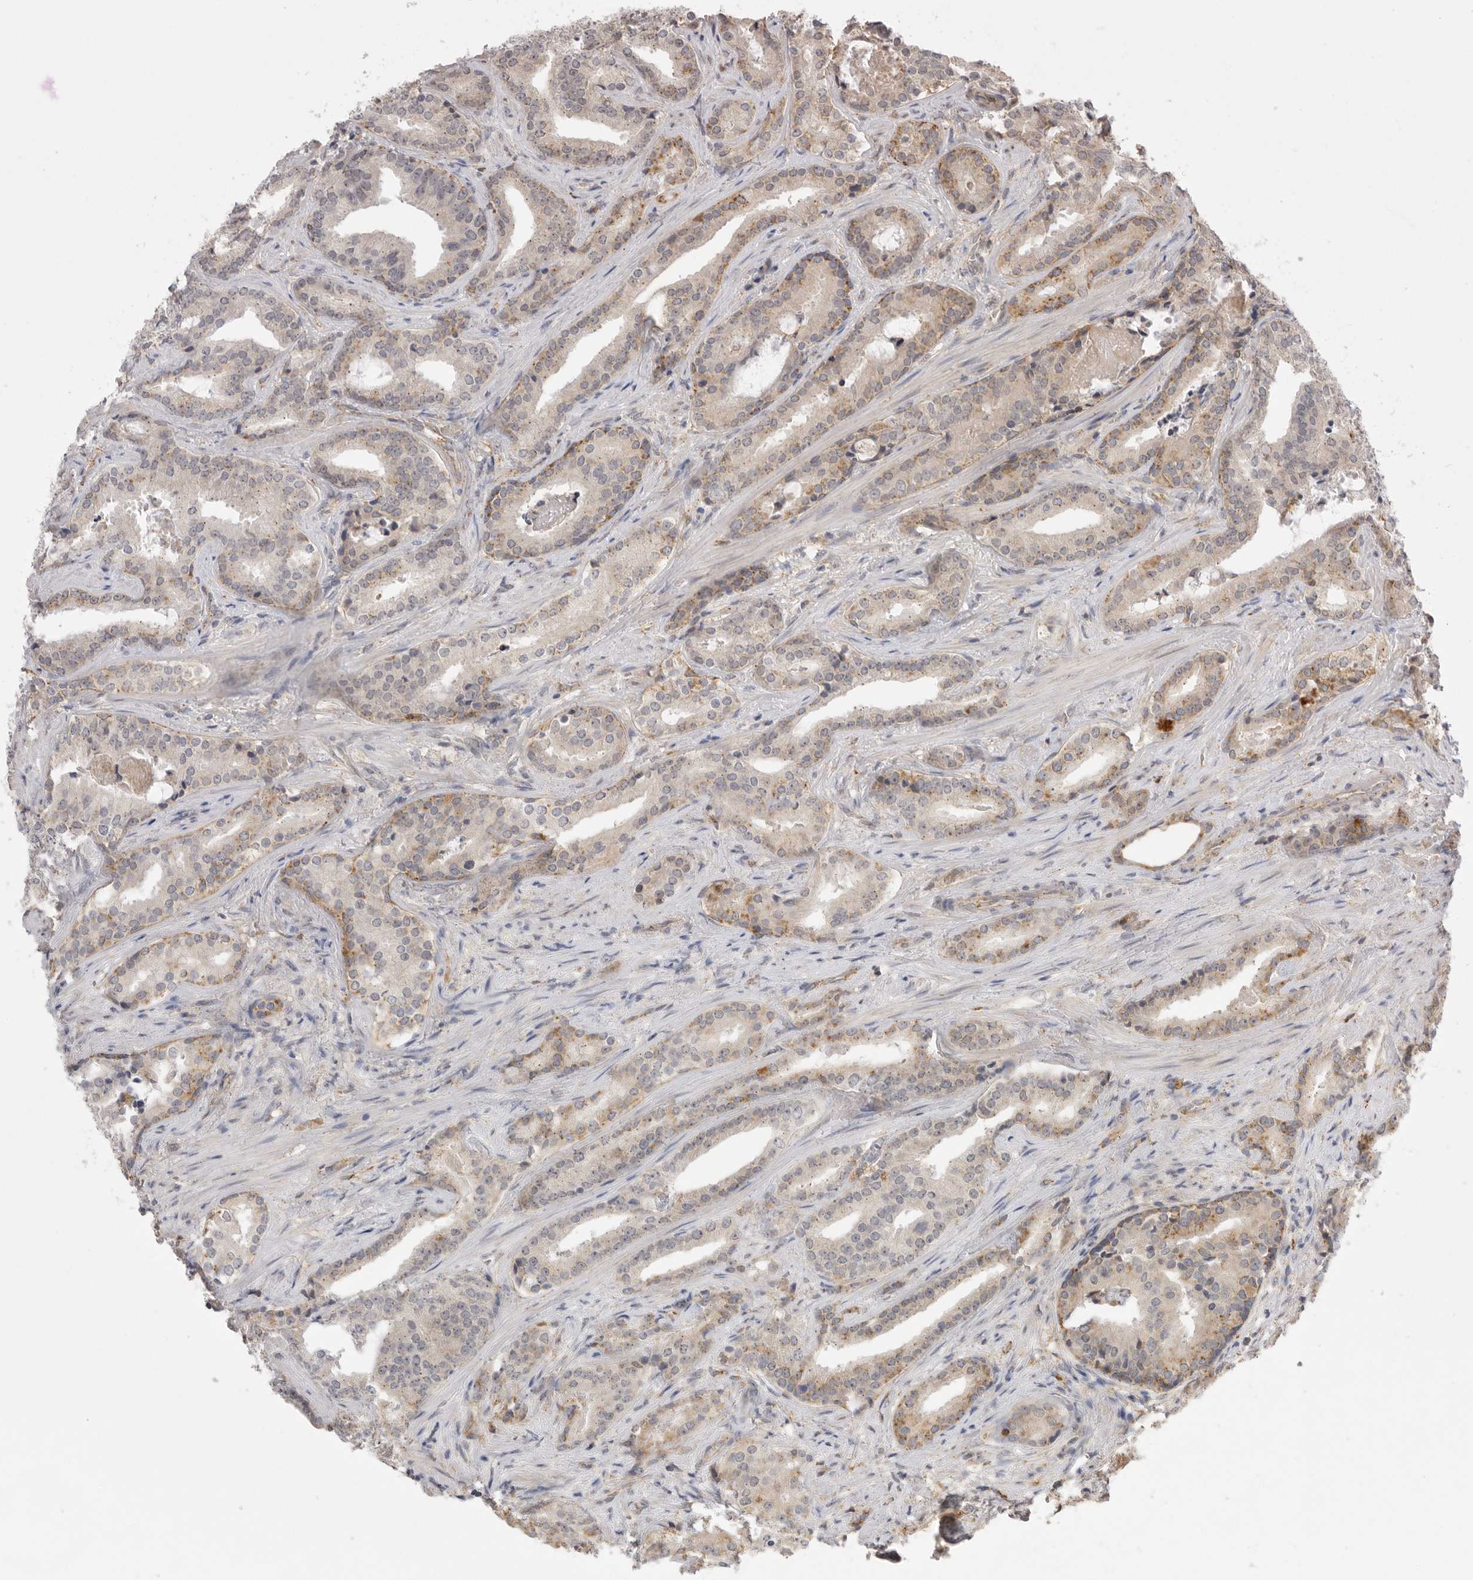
{"staining": {"intensity": "moderate", "quantity": "25%-75%", "location": "cytoplasmic/membranous"}, "tissue": "prostate cancer", "cell_type": "Tumor cells", "image_type": "cancer", "snomed": [{"axis": "morphology", "description": "Adenocarcinoma, Low grade"}, {"axis": "topography", "description": "Prostate"}], "caption": "Approximately 25%-75% of tumor cells in prostate cancer display moderate cytoplasmic/membranous protein positivity as visualized by brown immunohistochemical staining.", "gene": "TLR3", "patient": {"sex": "male", "age": 67}}